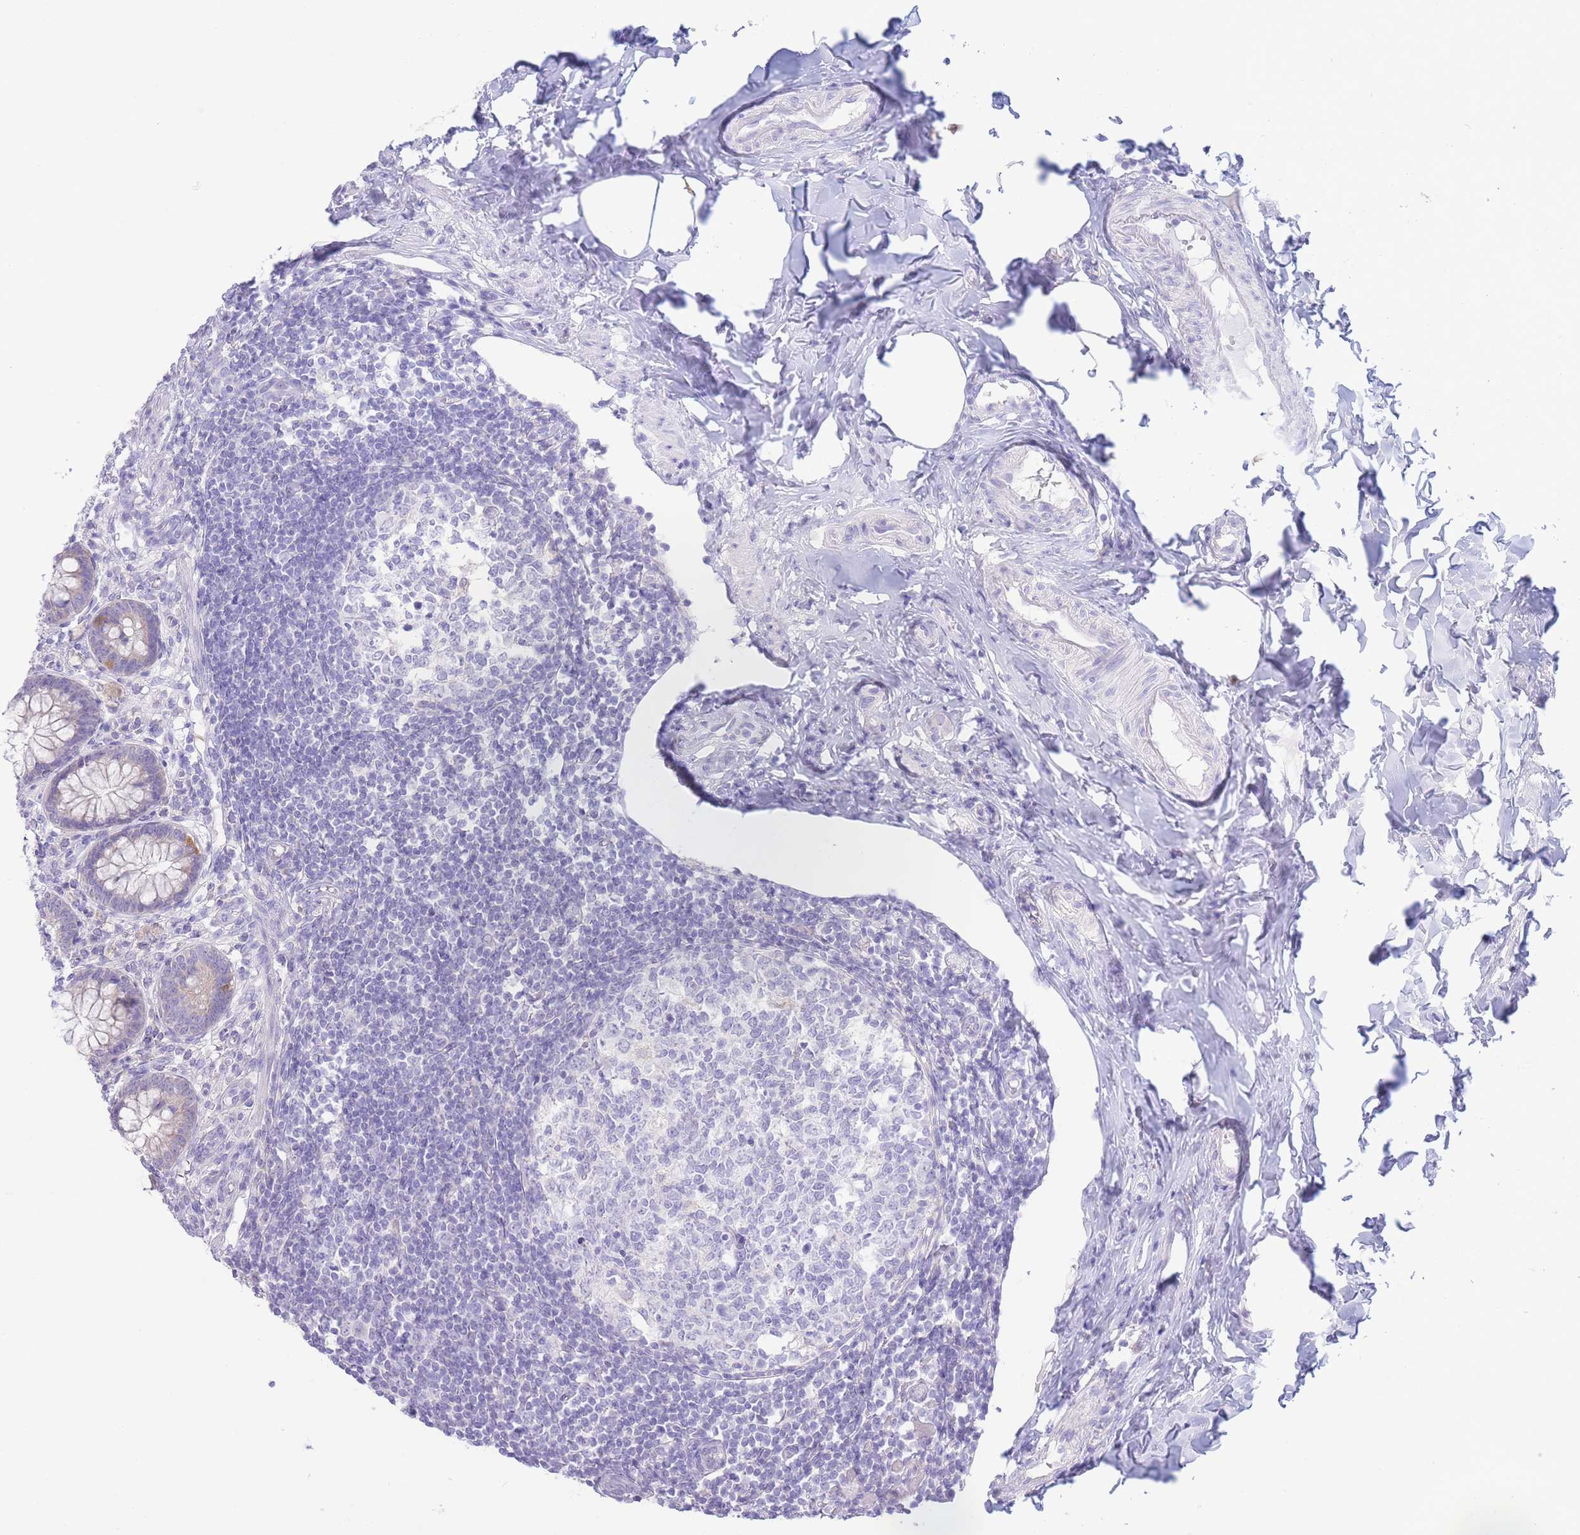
{"staining": {"intensity": "weak", "quantity": "<25%", "location": "cytoplasmic/membranous"}, "tissue": "appendix", "cell_type": "Glandular cells", "image_type": "normal", "snomed": [{"axis": "morphology", "description": "Normal tissue, NOS"}, {"axis": "topography", "description": "Appendix"}], "caption": "Protein analysis of unremarkable appendix demonstrates no significant expression in glandular cells. (Stains: DAB (3,3'-diaminobenzidine) immunohistochemistry with hematoxylin counter stain, Microscopy: brightfield microscopy at high magnification).", "gene": "FAH", "patient": {"sex": "female", "age": 33}}